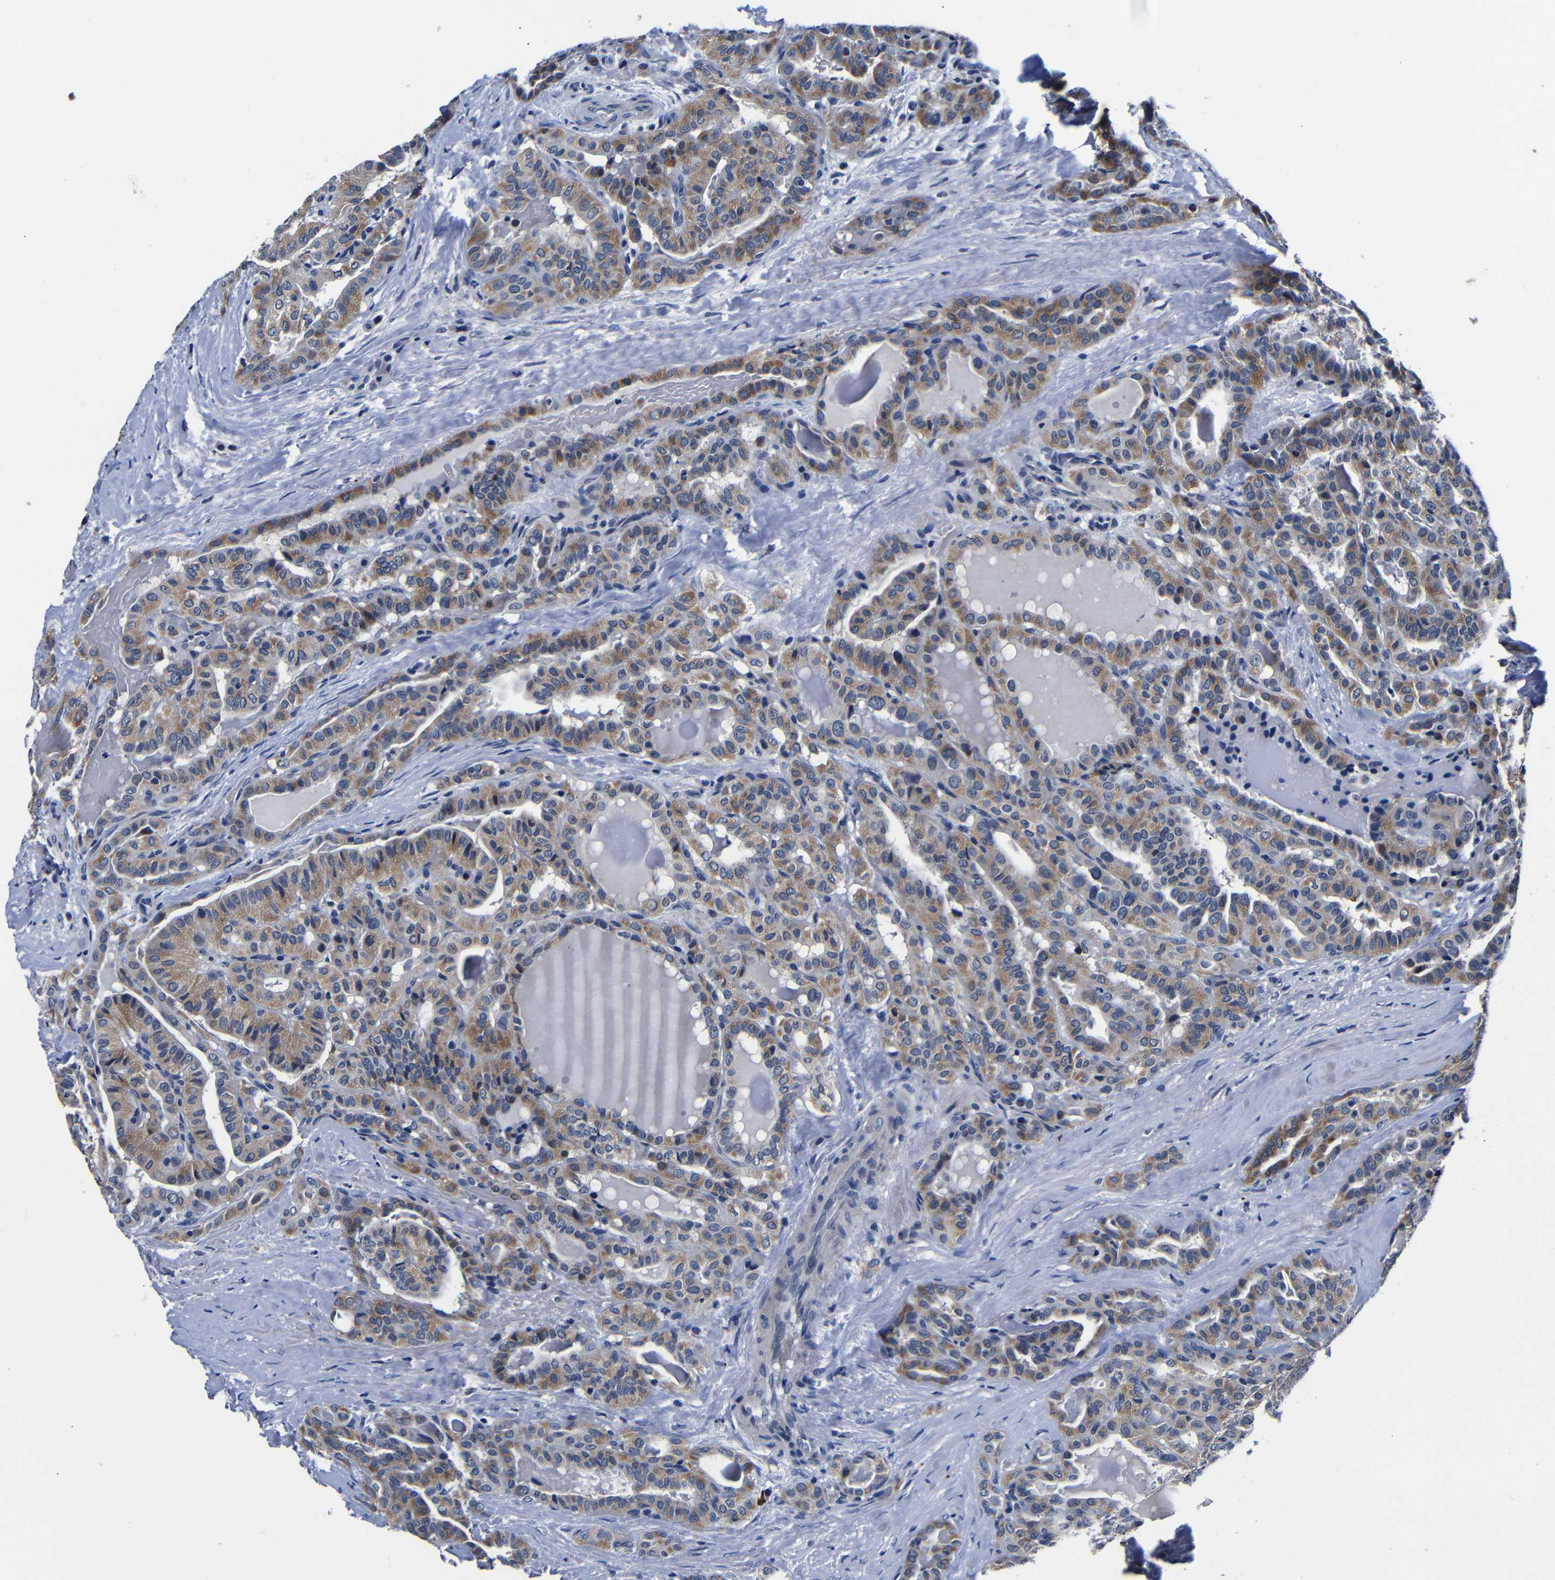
{"staining": {"intensity": "moderate", "quantity": ">75%", "location": "cytoplasmic/membranous"}, "tissue": "thyroid cancer", "cell_type": "Tumor cells", "image_type": "cancer", "snomed": [{"axis": "morphology", "description": "Papillary adenocarcinoma, NOS"}, {"axis": "topography", "description": "Thyroid gland"}], "caption": "A high-resolution photomicrograph shows IHC staining of papillary adenocarcinoma (thyroid), which exhibits moderate cytoplasmic/membranous positivity in approximately >75% of tumor cells.", "gene": "DEPP1", "patient": {"sex": "male", "age": 77}}